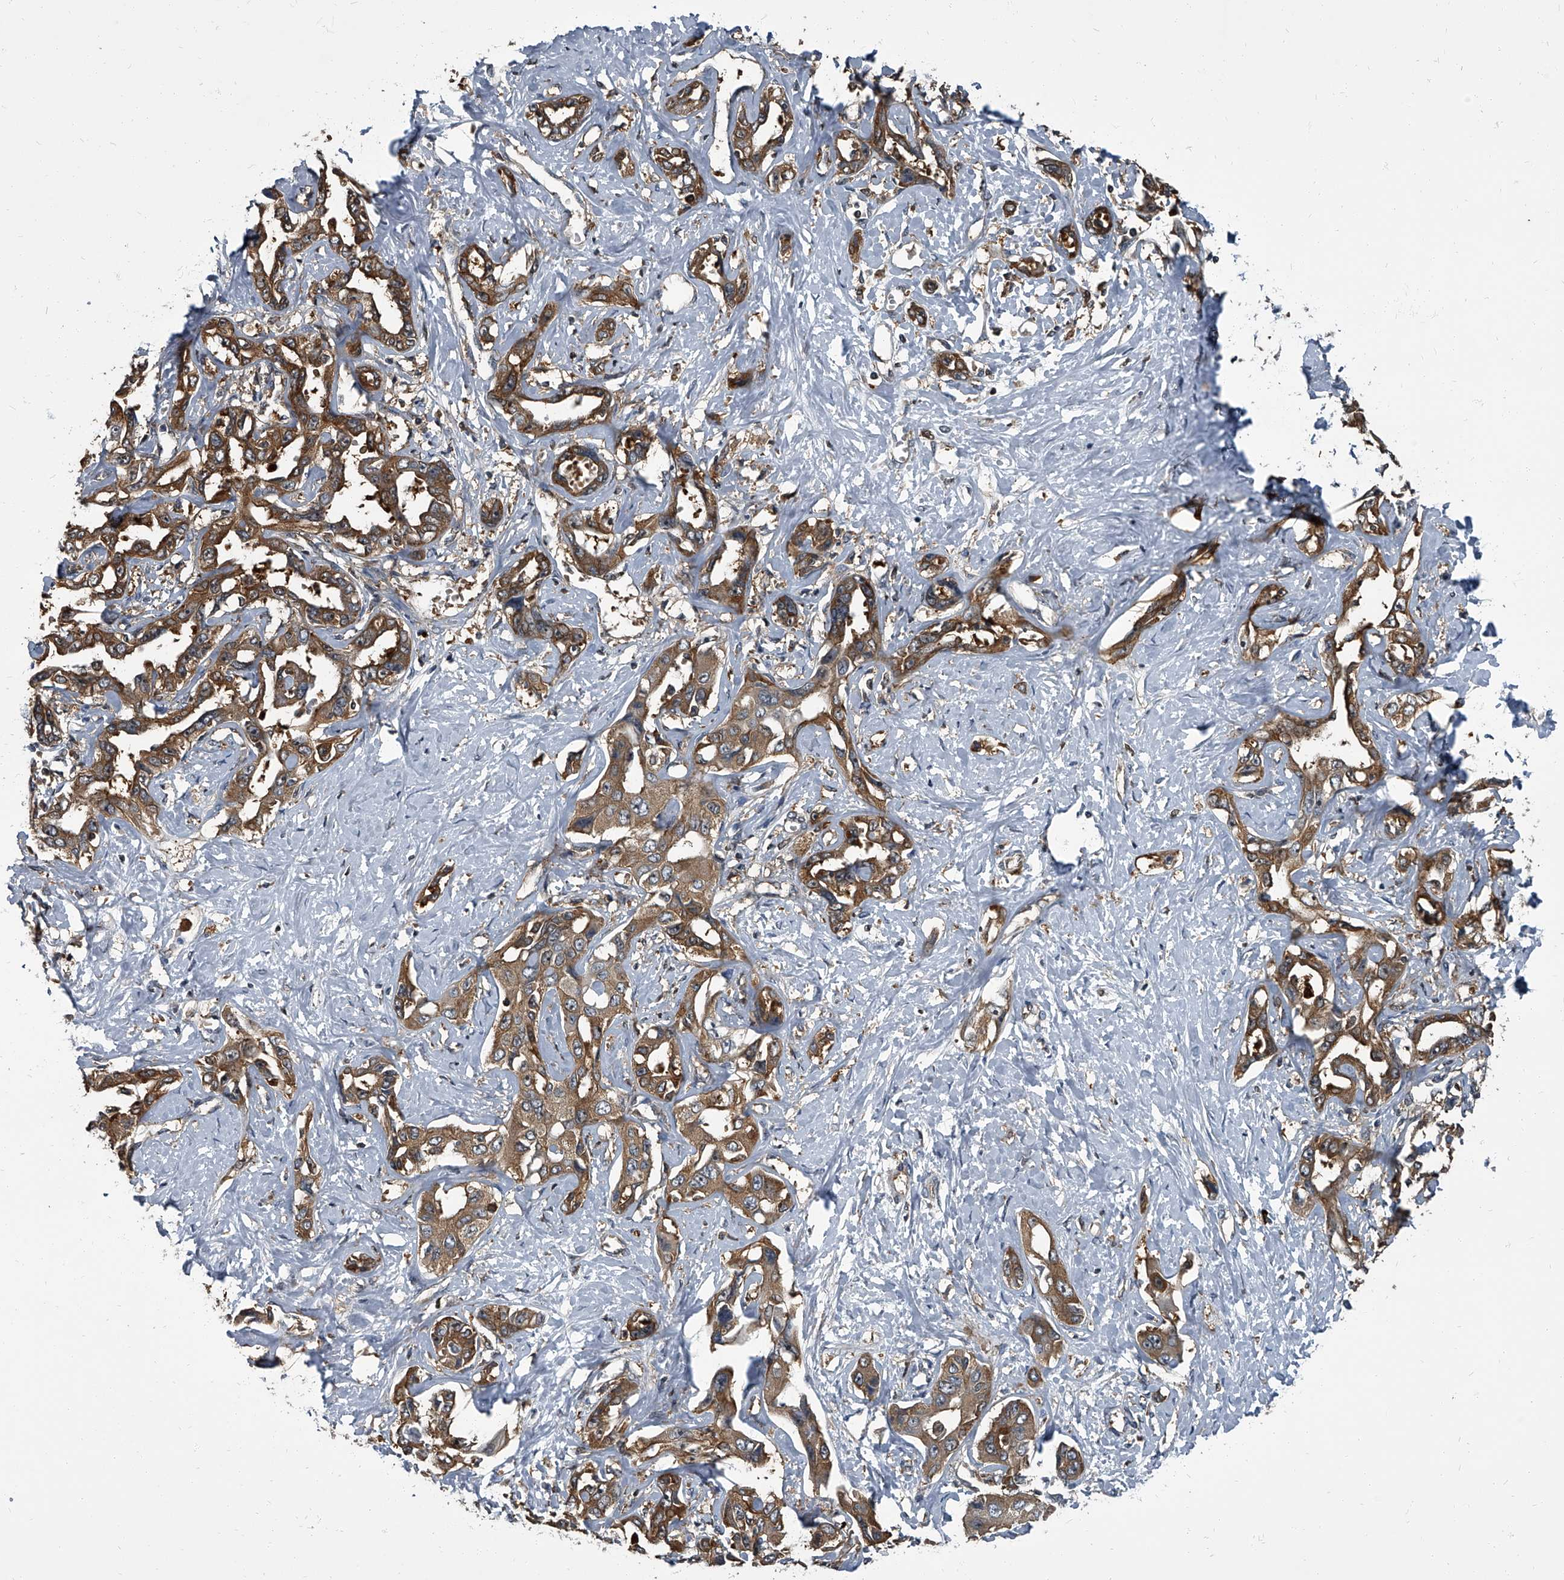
{"staining": {"intensity": "moderate", "quantity": ">75%", "location": "cytoplasmic/membranous"}, "tissue": "liver cancer", "cell_type": "Tumor cells", "image_type": "cancer", "snomed": [{"axis": "morphology", "description": "Cholangiocarcinoma"}, {"axis": "topography", "description": "Liver"}], "caption": "Liver cholangiocarcinoma stained for a protein displays moderate cytoplasmic/membranous positivity in tumor cells.", "gene": "CDV3", "patient": {"sex": "male", "age": 59}}